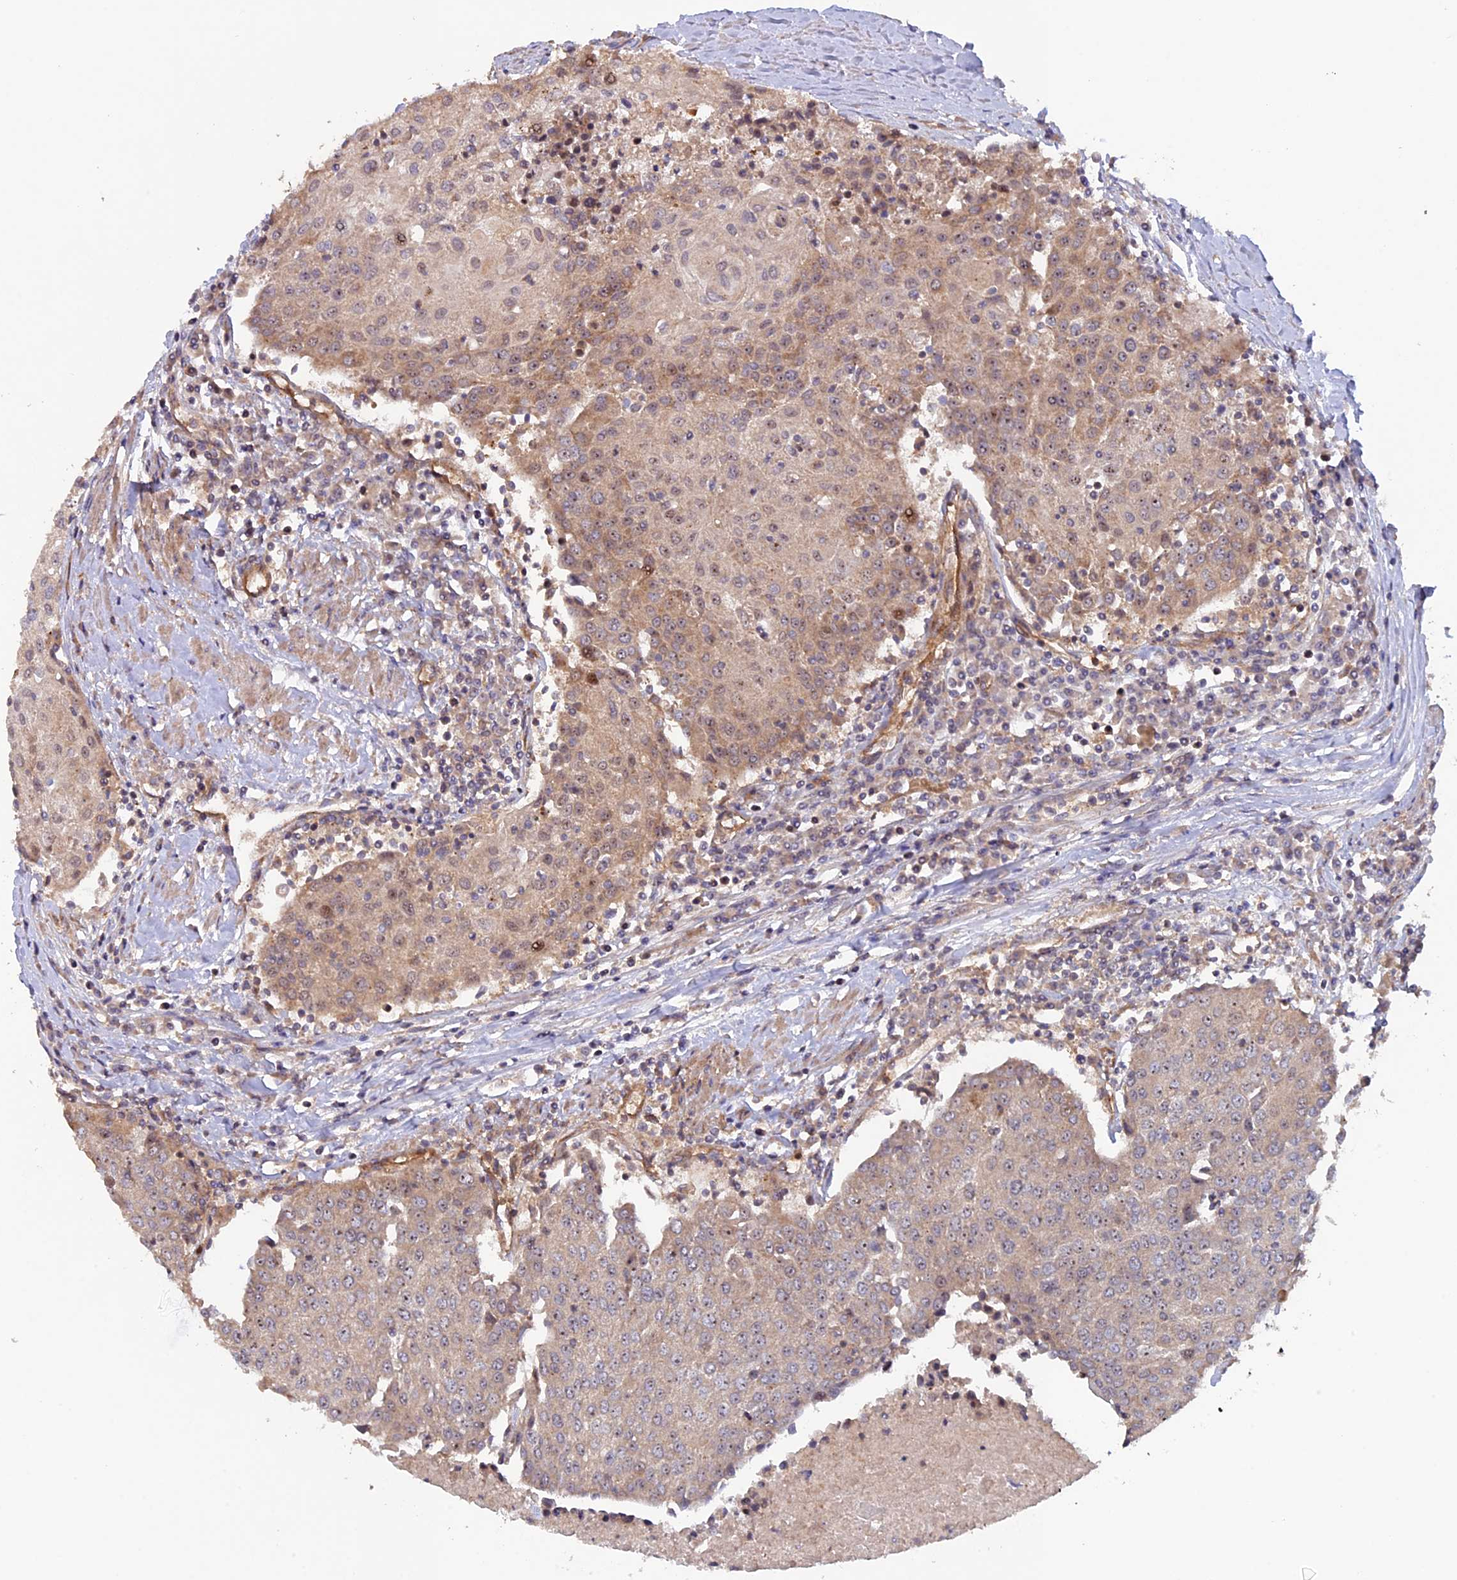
{"staining": {"intensity": "weak", "quantity": ">75%", "location": "cytoplasmic/membranous,nuclear"}, "tissue": "urothelial cancer", "cell_type": "Tumor cells", "image_type": "cancer", "snomed": [{"axis": "morphology", "description": "Urothelial carcinoma, High grade"}, {"axis": "topography", "description": "Urinary bladder"}], "caption": "Urothelial carcinoma (high-grade) stained with IHC exhibits weak cytoplasmic/membranous and nuclear staining in approximately >75% of tumor cells.", "gene": "FERMT1", "patient": {"sex": "female", "age": 85}}